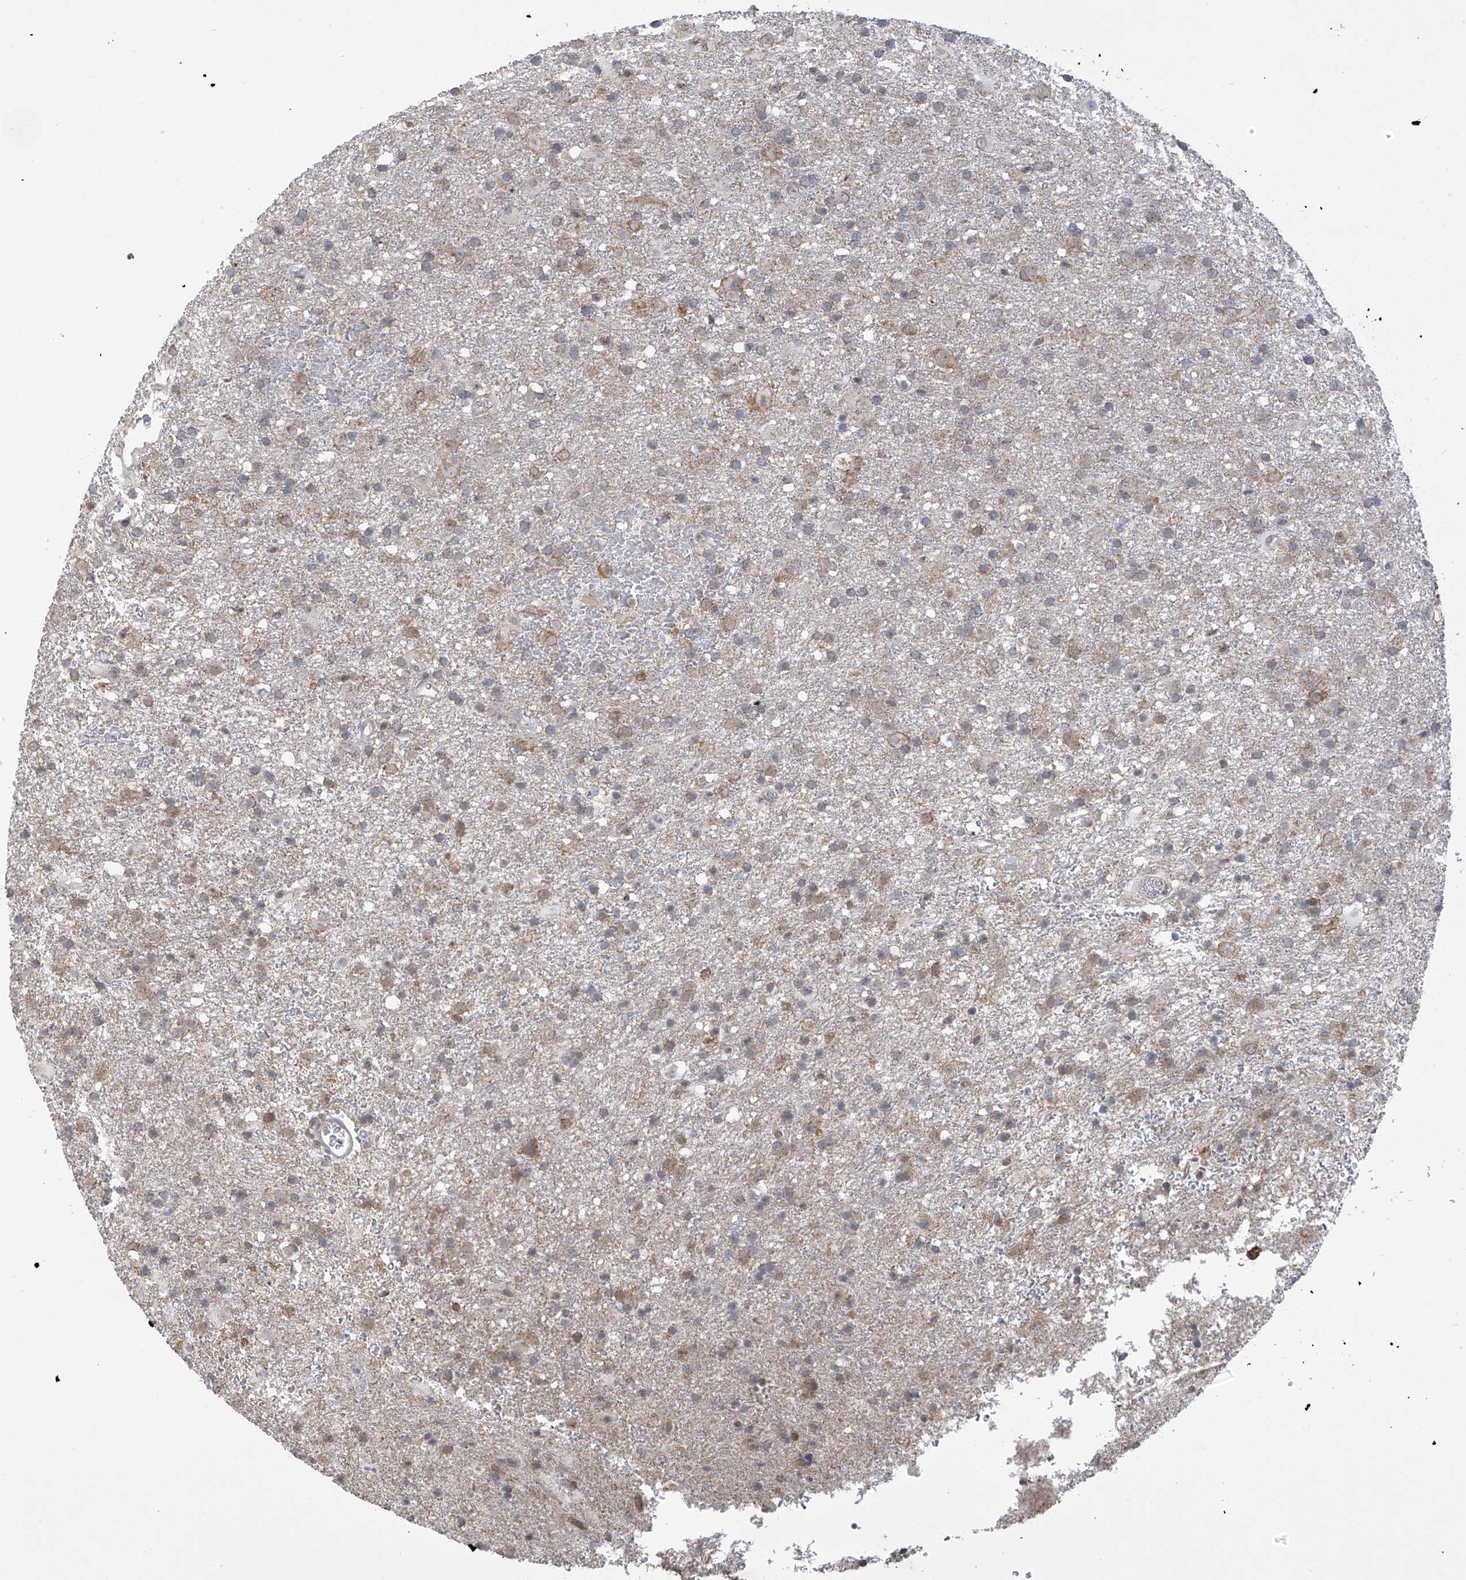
{"staining": {"intensity": "moderate", "quantity": "25%-75%", "location": "cytoplasmic/membranous"}, "tissue": "glioma", "cell_type": "Tumor cells", "image_type": "cancer", "snomed": [{"axis": "morphology", "description": "Glioma, malignant, Low grade"}, {"axis": "topography", "description": "Brain"}], "caption": "The photomicrograph demonstrates a brown stain indicating the presence of a protein in the cytoplasmic/membranous of tumor cells in malignant glioma (low-grade). (brown staining indicates protein expression, while blue staining denotes nuclei).", "gene": "KIAA1522", "patient": {"sex": "male", "age": 65}}